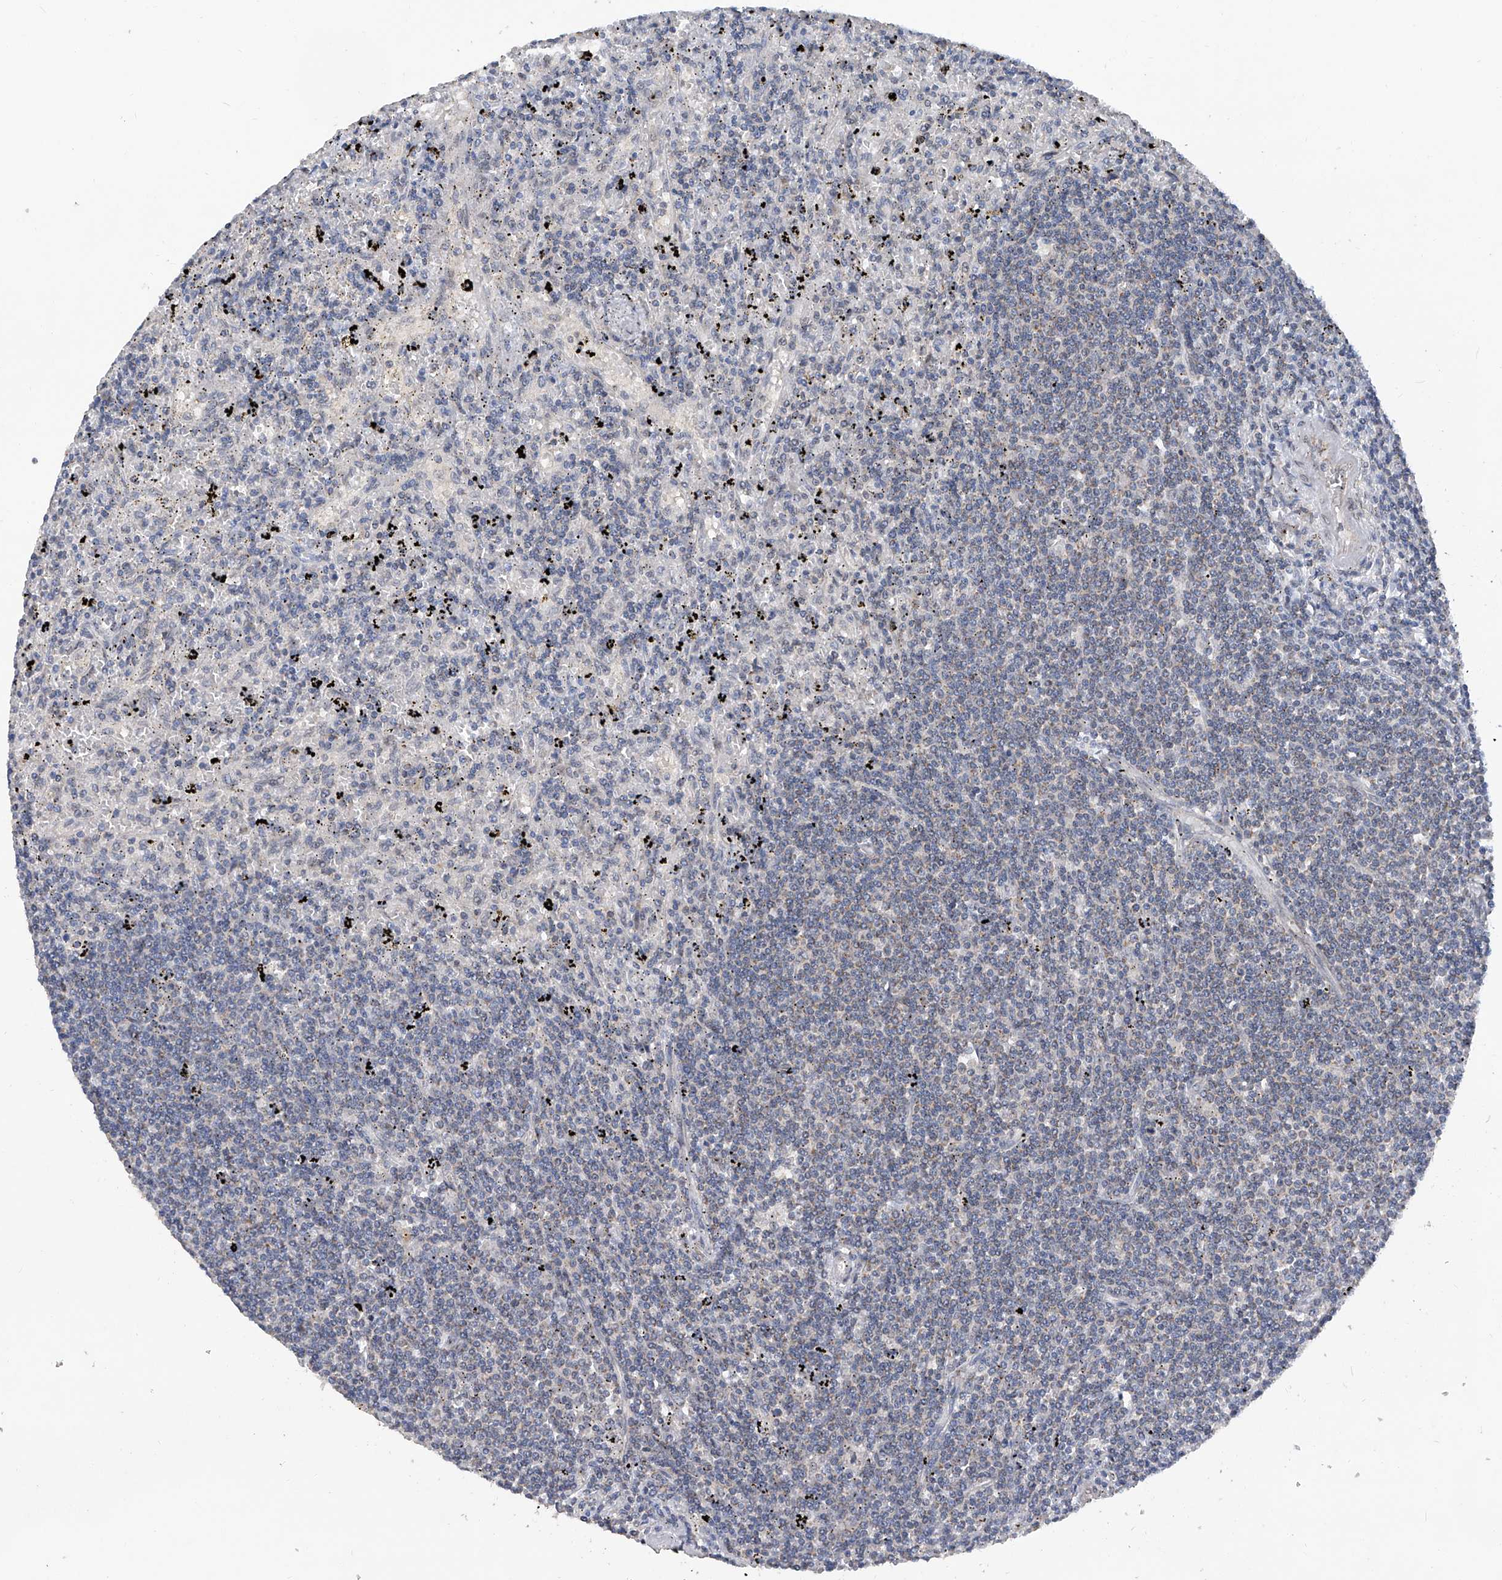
{"staining": {"intensity": "negative", "quantity": "none", "location": "none"}, "tissue": "lymphoma", "cell_type": "Tumor cells", "image_type": "cancer", "snomed": [{"axis": "morphology", "description": "Malignant lymphoma, non-Hodgkin's type, Low grade"}, {"axis": "topography", "description": "Spleen"}], "caption": "Lymphoma stained for a protein using immunohistochemistry shows no expression tumor cells.", "gene": "BCKDHB", "patient": {"sex": "male", "age": 76}}